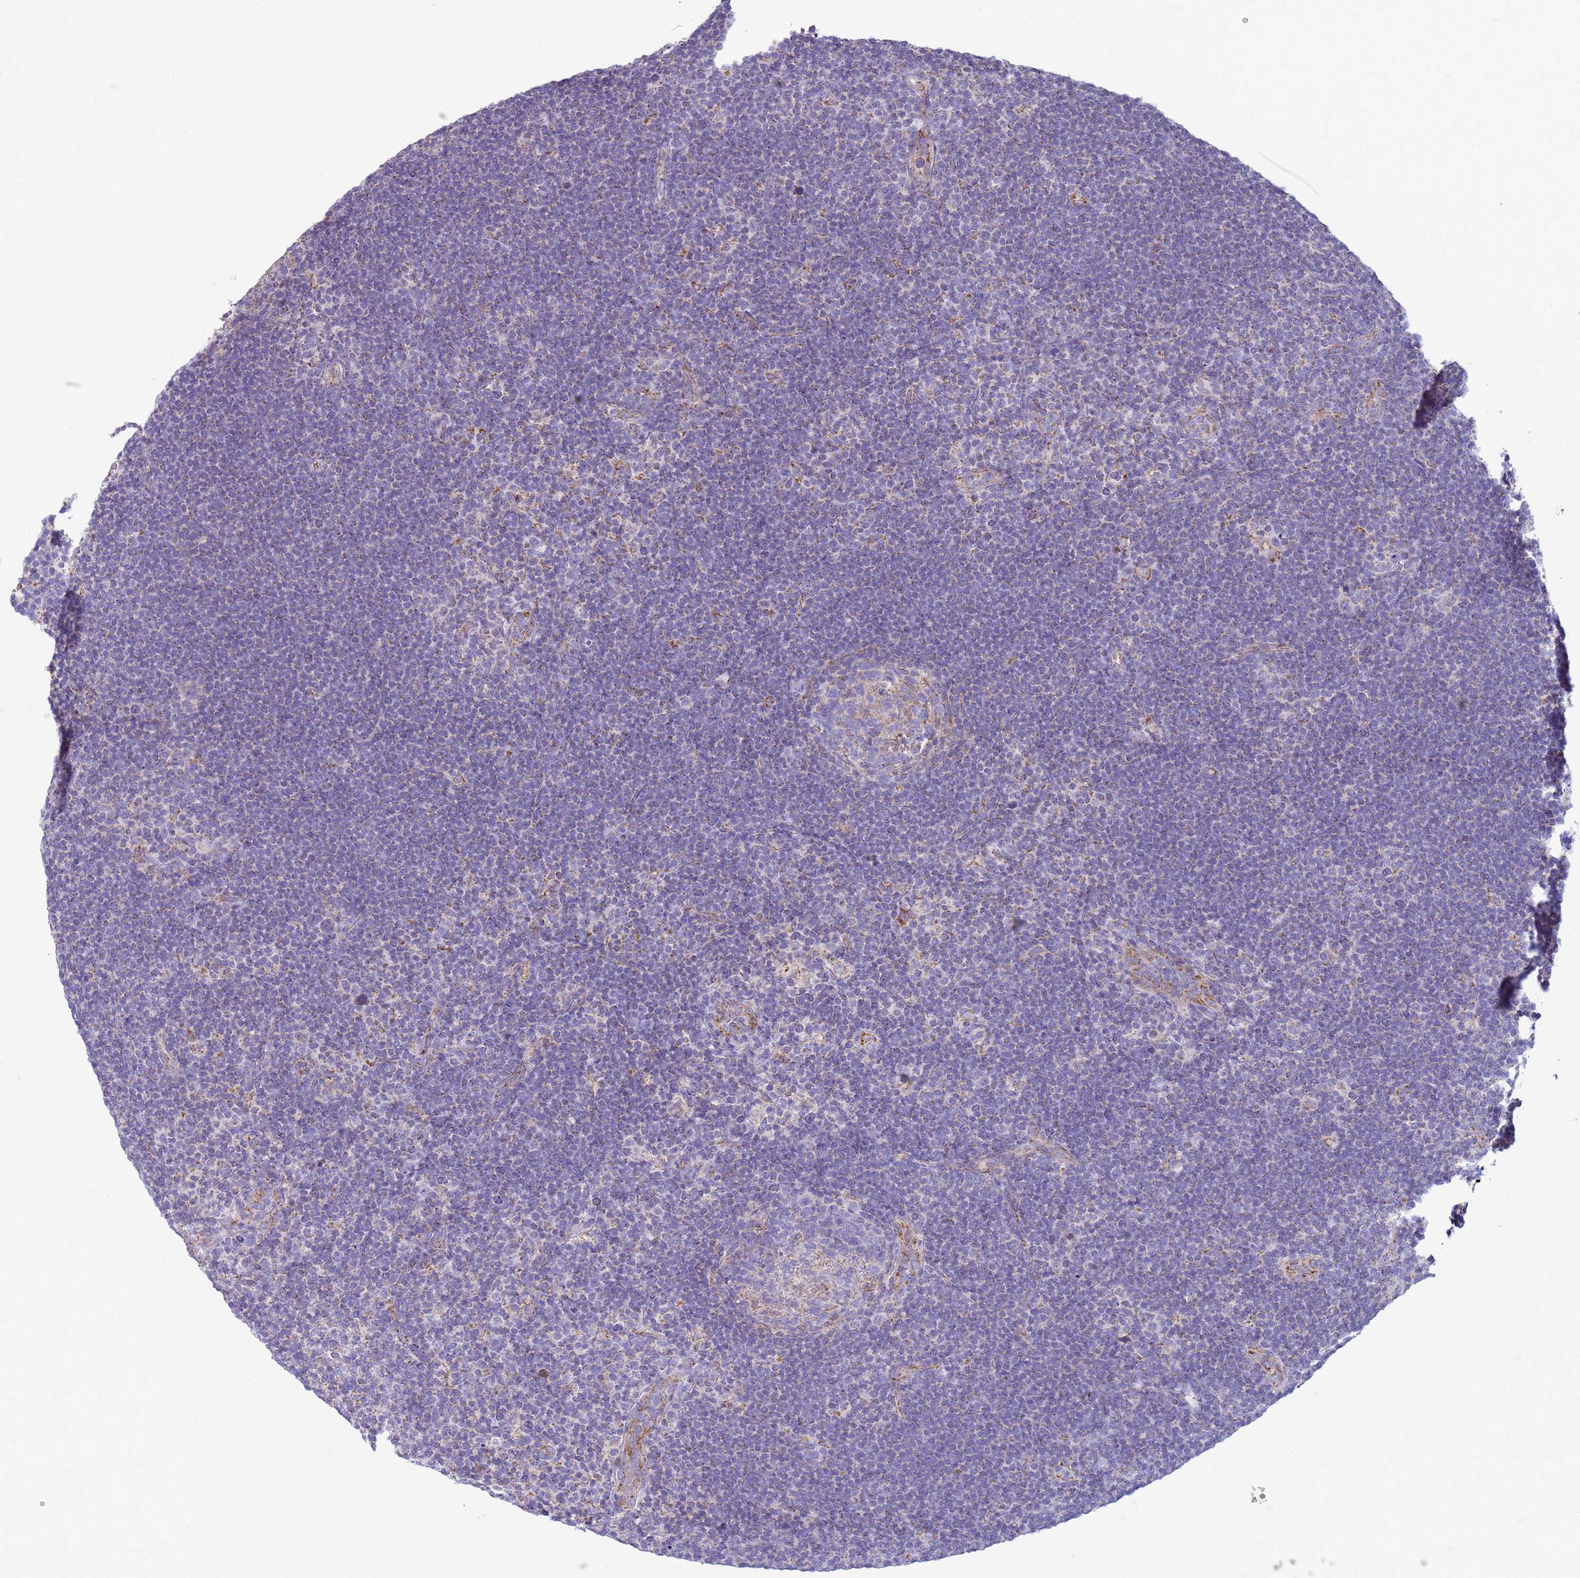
{"staining": {"intensity": "negative", "quantity": "none", "location": "none"}, "tissue": "lymphoma", "cell_type": "Tumor cells", "image_type": "cancer", "snomed": [{"axis": "morphology", "description": "Hodgkin's disease, NOS"}, {"axis": "topography", "description": "Lymph node"}], "caption": "Tumor cells show no significant expression in lymphoma.", "gene": "NCALD", "patient": {"sex": "female", "age": 57}}